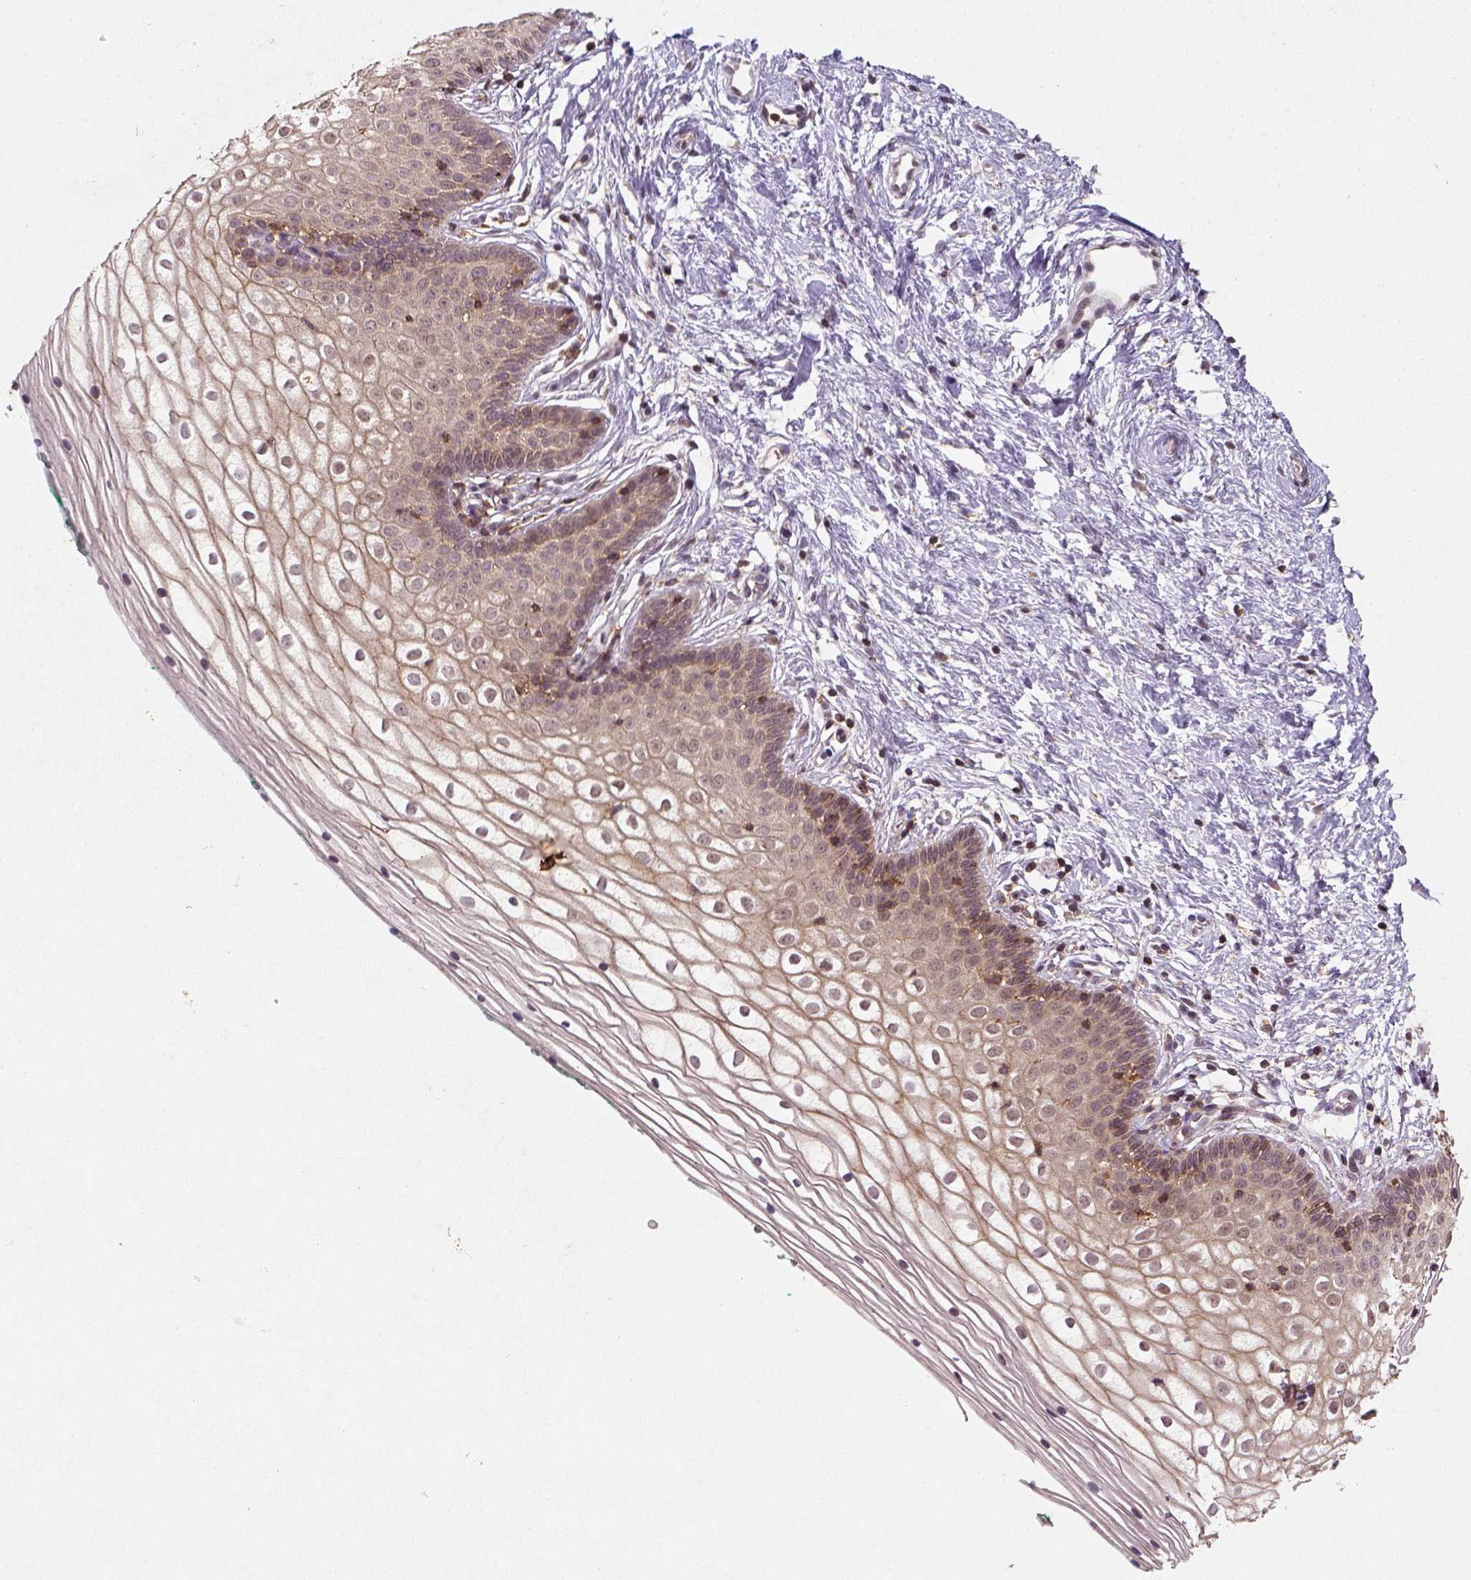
{"staining": {"intensity": "weak", "quantity": "25%-75%", "location": "cytoplasmic/membranous"}, "tissue": "vagina", "cell_type": "Squamous epithelial cells", "image_type": "normal", "snomed": [{"axis": "morphology", "description": "Normal tissue, NOS"}, {"axis": "topography", "description": "Vagina"}], "caption": "A brown stain shows weak cytoplasmic/membranous expression of a protein in squamous epithelial cells of benign vagina. (brown staining indicates protein expression, while blue staining denotes nuclei).", "gene": "CAMKK1", "patient": {"sex": "female", "age": 36}}